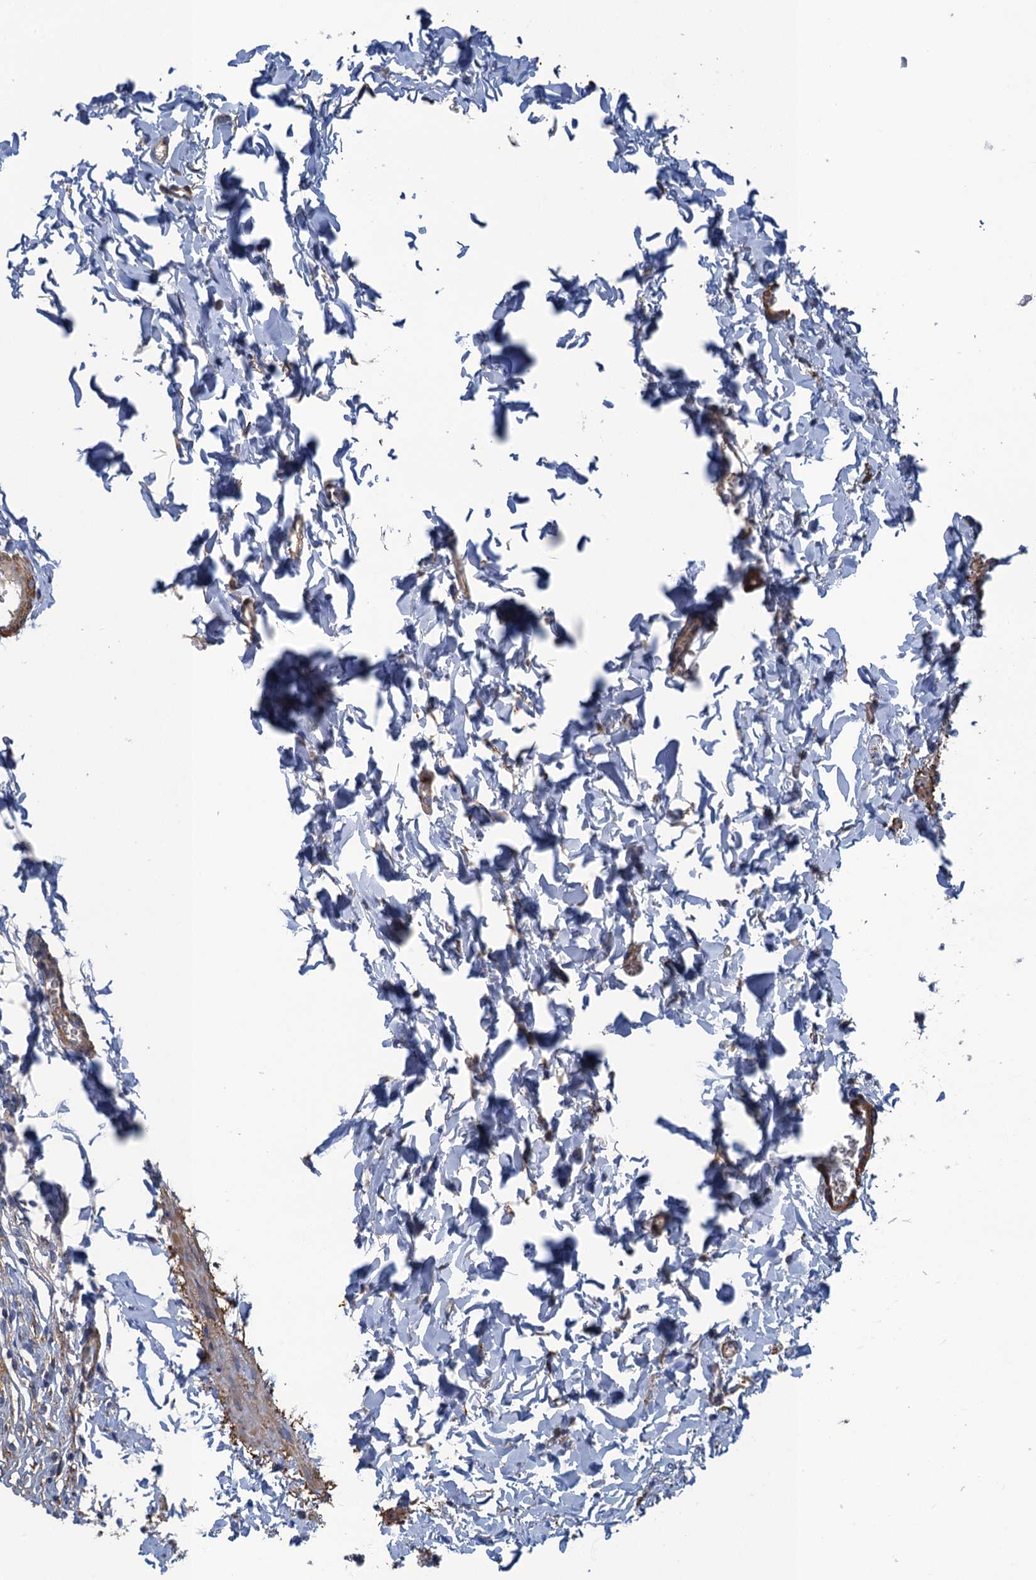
{"staining": {"intensity": "weak", "quantity": "<25%", "location": "cytoplasmic/membranous"}, "tissue": "urinary bladder", "cell_type": "Urothelial cells", "image_type": "normal", "snomed": [{"axis": "morphology", "description": "Normal tissue, NOS"}, {"axis": "topography", "description": "Urinary bladder"}], "caption": "This is an immunohistochemistry micrograph of unremarkable human urinary bladder. There is no positivity in urothelial cells.", "gene": "ENSG00000260643", "patient": {"sex": "male", "age": 55}}